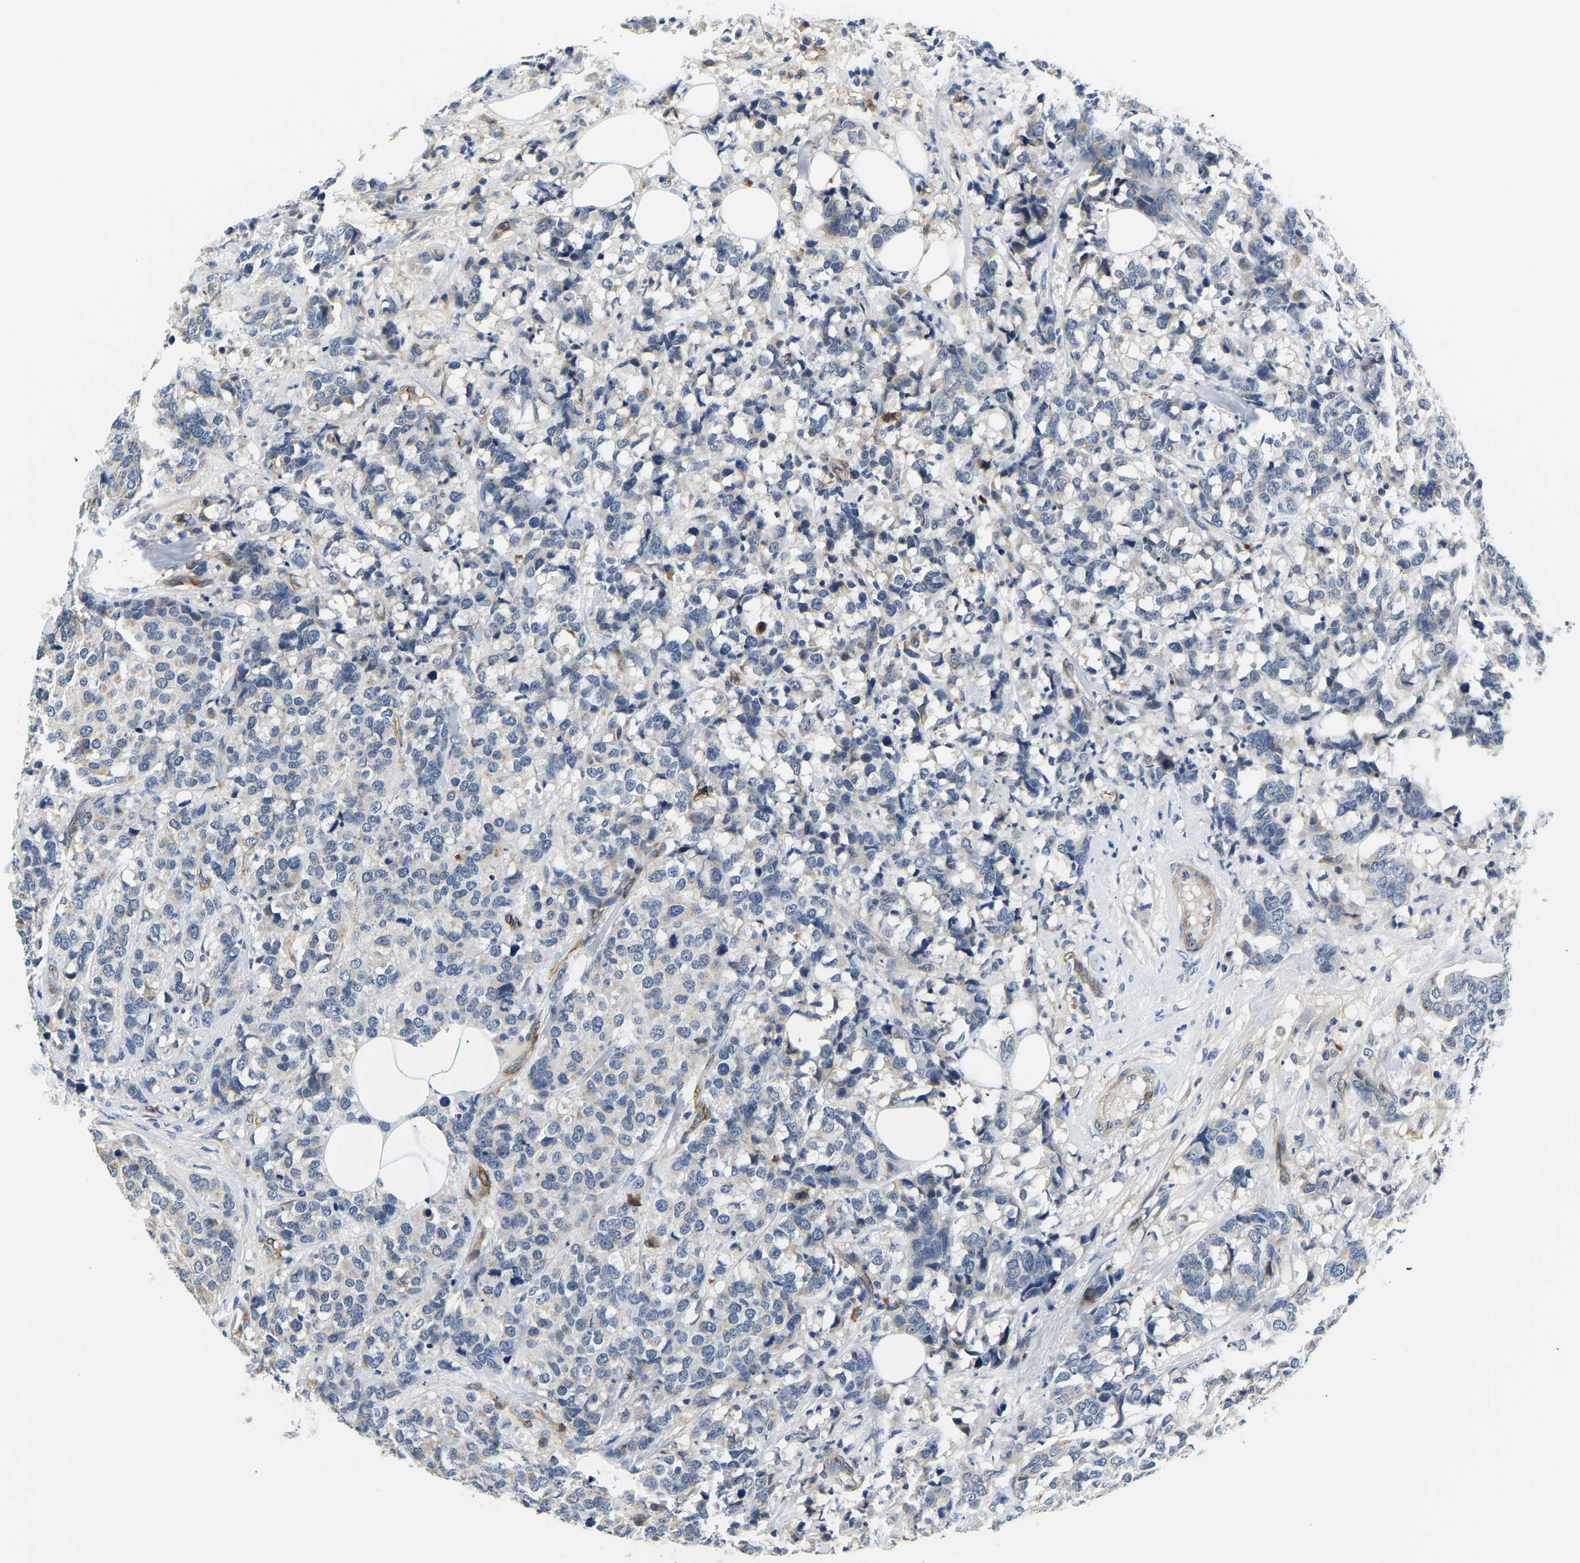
{"staining": {"intensity": "negative", "quantity": "none", "location": "none"}, "tissue": "breast cancer", "cell_type": "Tumor cells", "image_type": "cancer", "snomed": [{"axis": "morphology", "description": "Lobular carcinoma"}, {"axis": "topography", "description": "Breast"}], "caption": "DAB (3,3'-diaminobenzidine) immunohistochemical staining of human lobular carcinoma (breast) reveals no significant expression in tumor cells. (Immunohistochemistry (ihc), brightfield microscopy, high magnification).", "gene": "LIAS", "patient": {"sex": "female", "age": 59}}